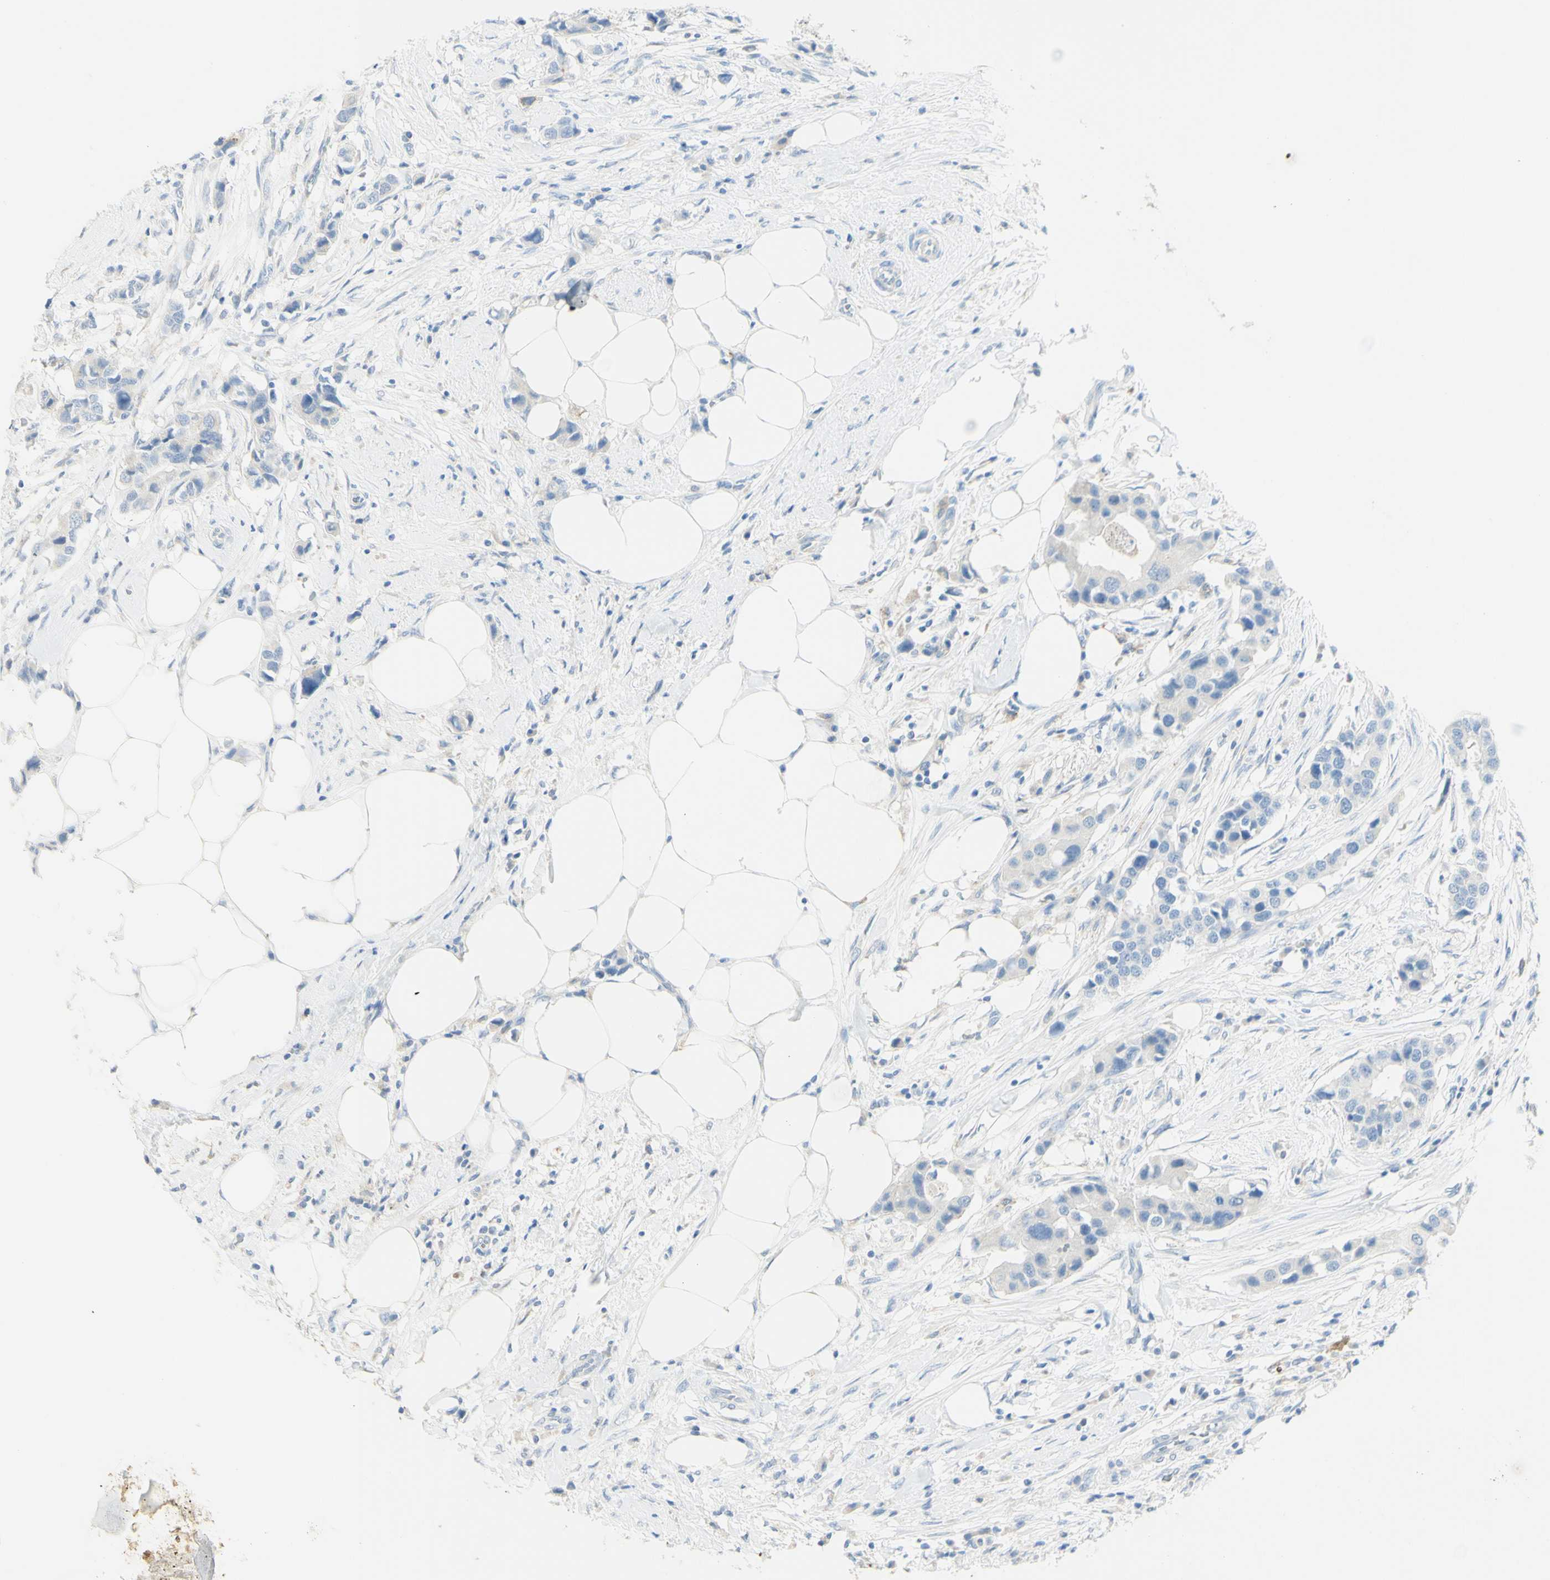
{"staining": {"intensity": "negative", "quantity": "none", "location": "none"}, "tissue": "breast cancer", "cell_type": "Tumor cells", "image_type": "cancer", "snomed": [{"axis": "morphology", "description": "Normal tissue, NOS"}, {"axis": "morphology", "description": "Duct carcinoma"}, {"axis": "topography", "description": "Breast"}], "caption": "The photomicrograph shows no significant positivity in tumor cells of breast cancer (invasive ductal carcinoma).", "gene": "TSPAN1", "patient": {"sex": "female", "age": 50}}